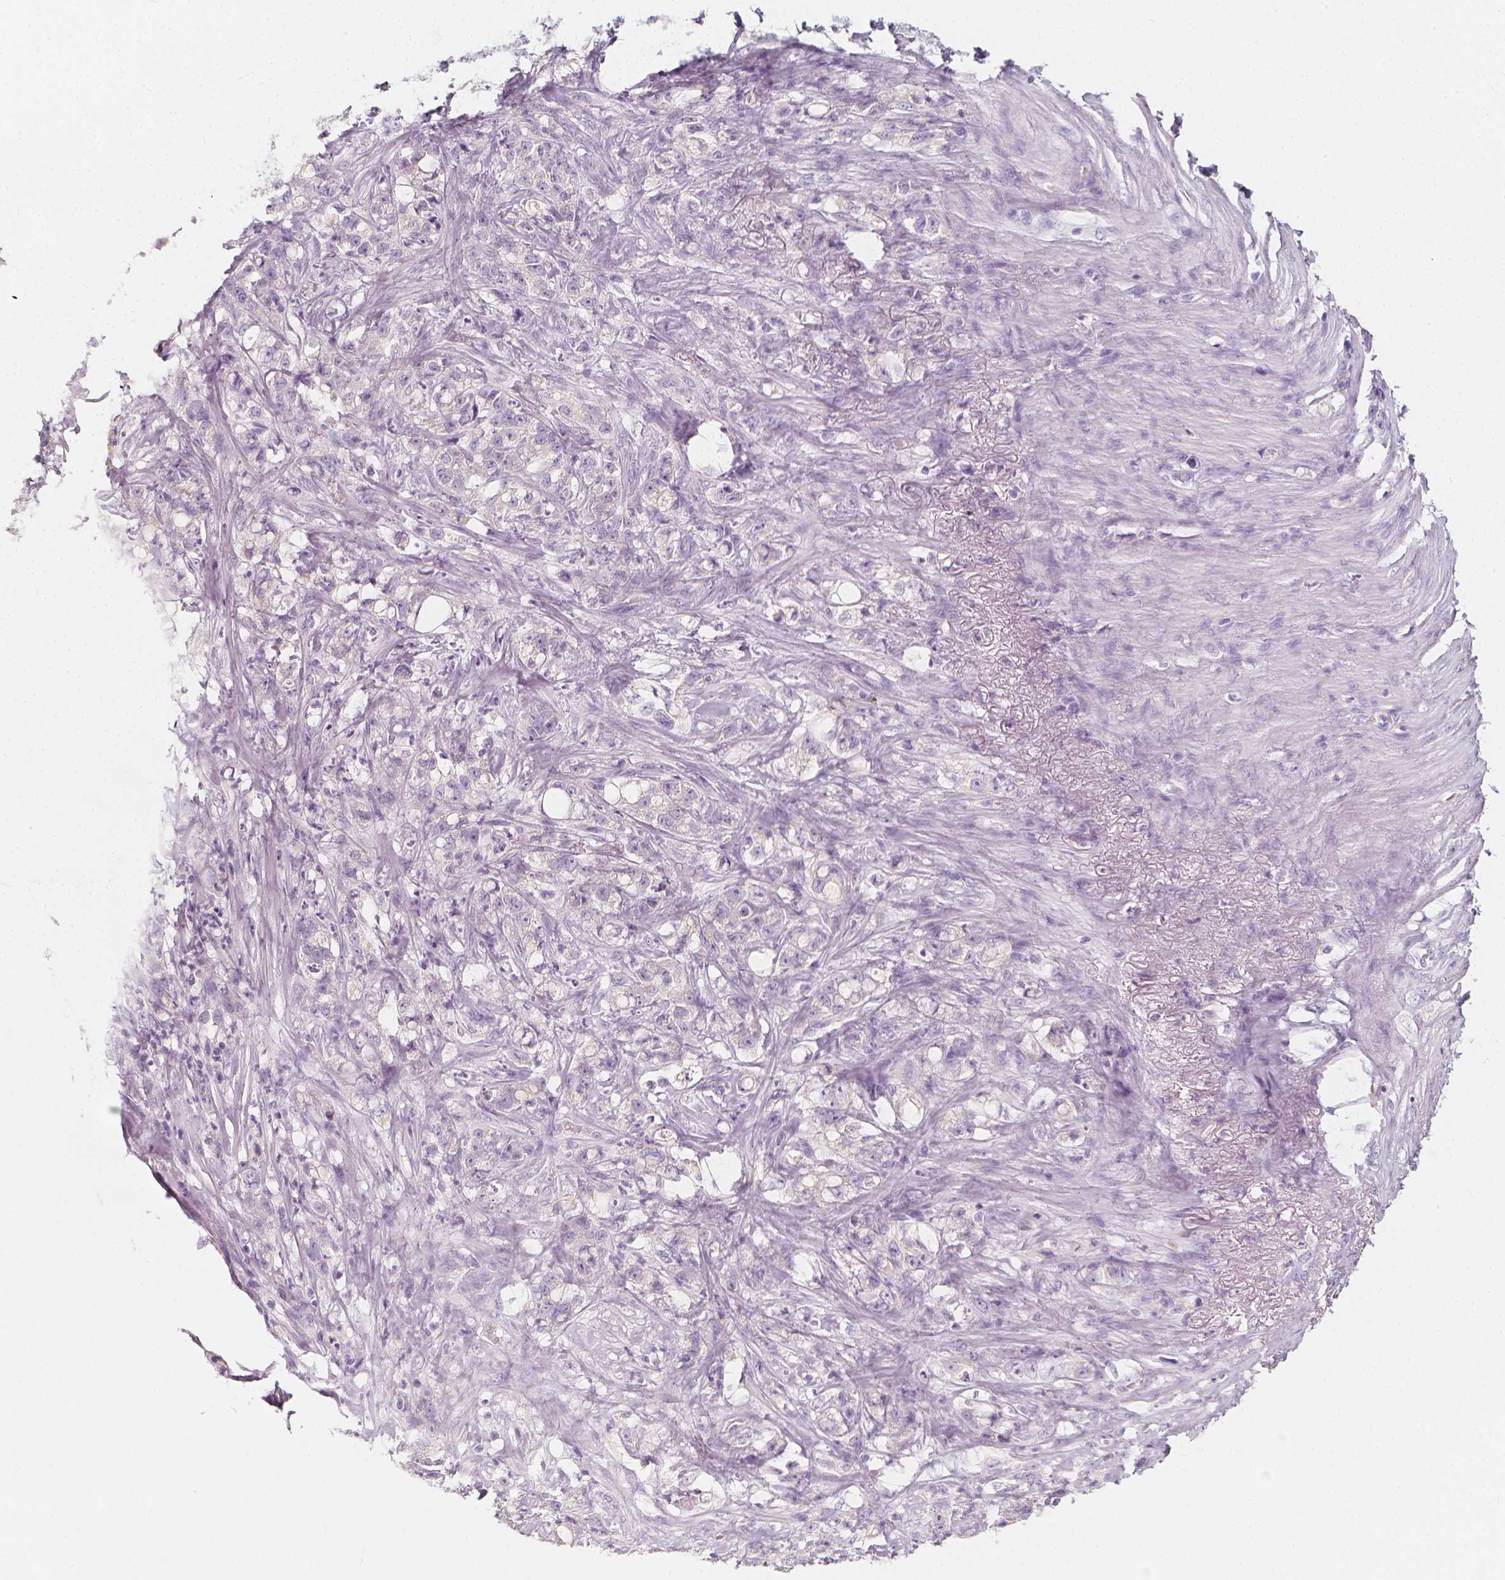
{"staining": {"intensity": "negative", "quantity": "none", "location": "none"}, "tissue": "stomach cancer", "cell_type": "Tumor cells", "image_type": "cancer", "snomed": [{"axis": "morphology", "description": "Adenocarcinoma, NOS"}, {"axis": "topography", "description": "Stomach, lower"}], "caption": "High power microscopy micrograph of an immunohistochemistry photomicrograph of adenocarcinoma (stomach), revealing no significant positivity in tumor cells.", "gene": "RBFOX1", "patient": {"sex": "male", "age": 88}}